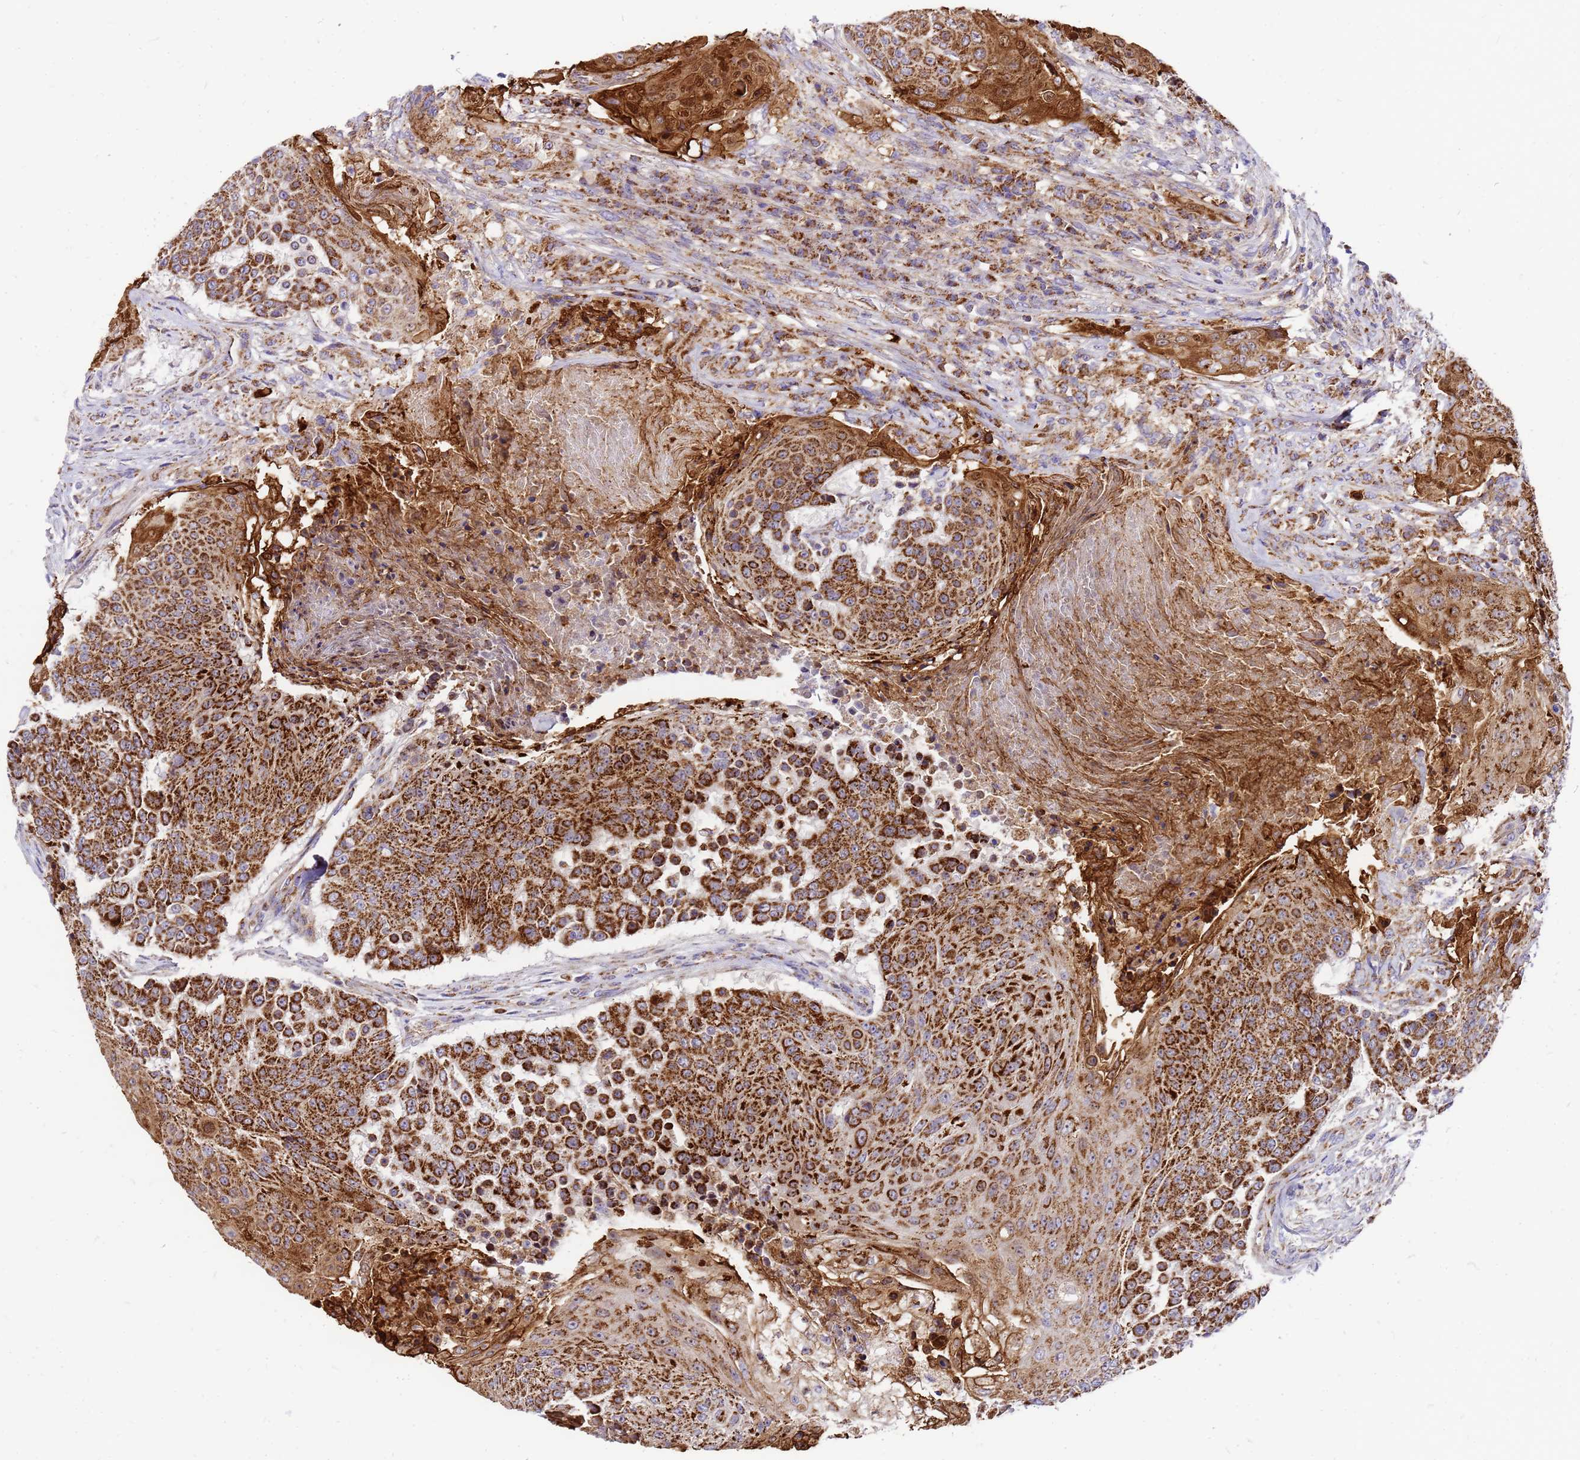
{"staining": {"intensity": "strong", "quantity": ">75%", "location": "cytoplasmic/membranous"}, "tissue": "urothelial cancer", "cell_type": "Tumor cells", "image_type": "cancer", "snomed": [{"axis": "morphology", "description": "Urothelial carcinoma, High grade"}, {"axis": "topography", "description": "Urinary bladder"}], "caption": "IHC staining of urothelial cancer, which displays high levels of strong cytoplasmic/membranous expression in about >75% of tumor cells indicating strong cytoplasmic/membranous protein positivity. The staining was performed using DAB (3,3'-diaminobenzidine) (brown) for protein detection and nuclei were counterstained in hematoxylin (blue).", "gene": "MRPS26", "patient": {"sex": "female", "age": 63}}